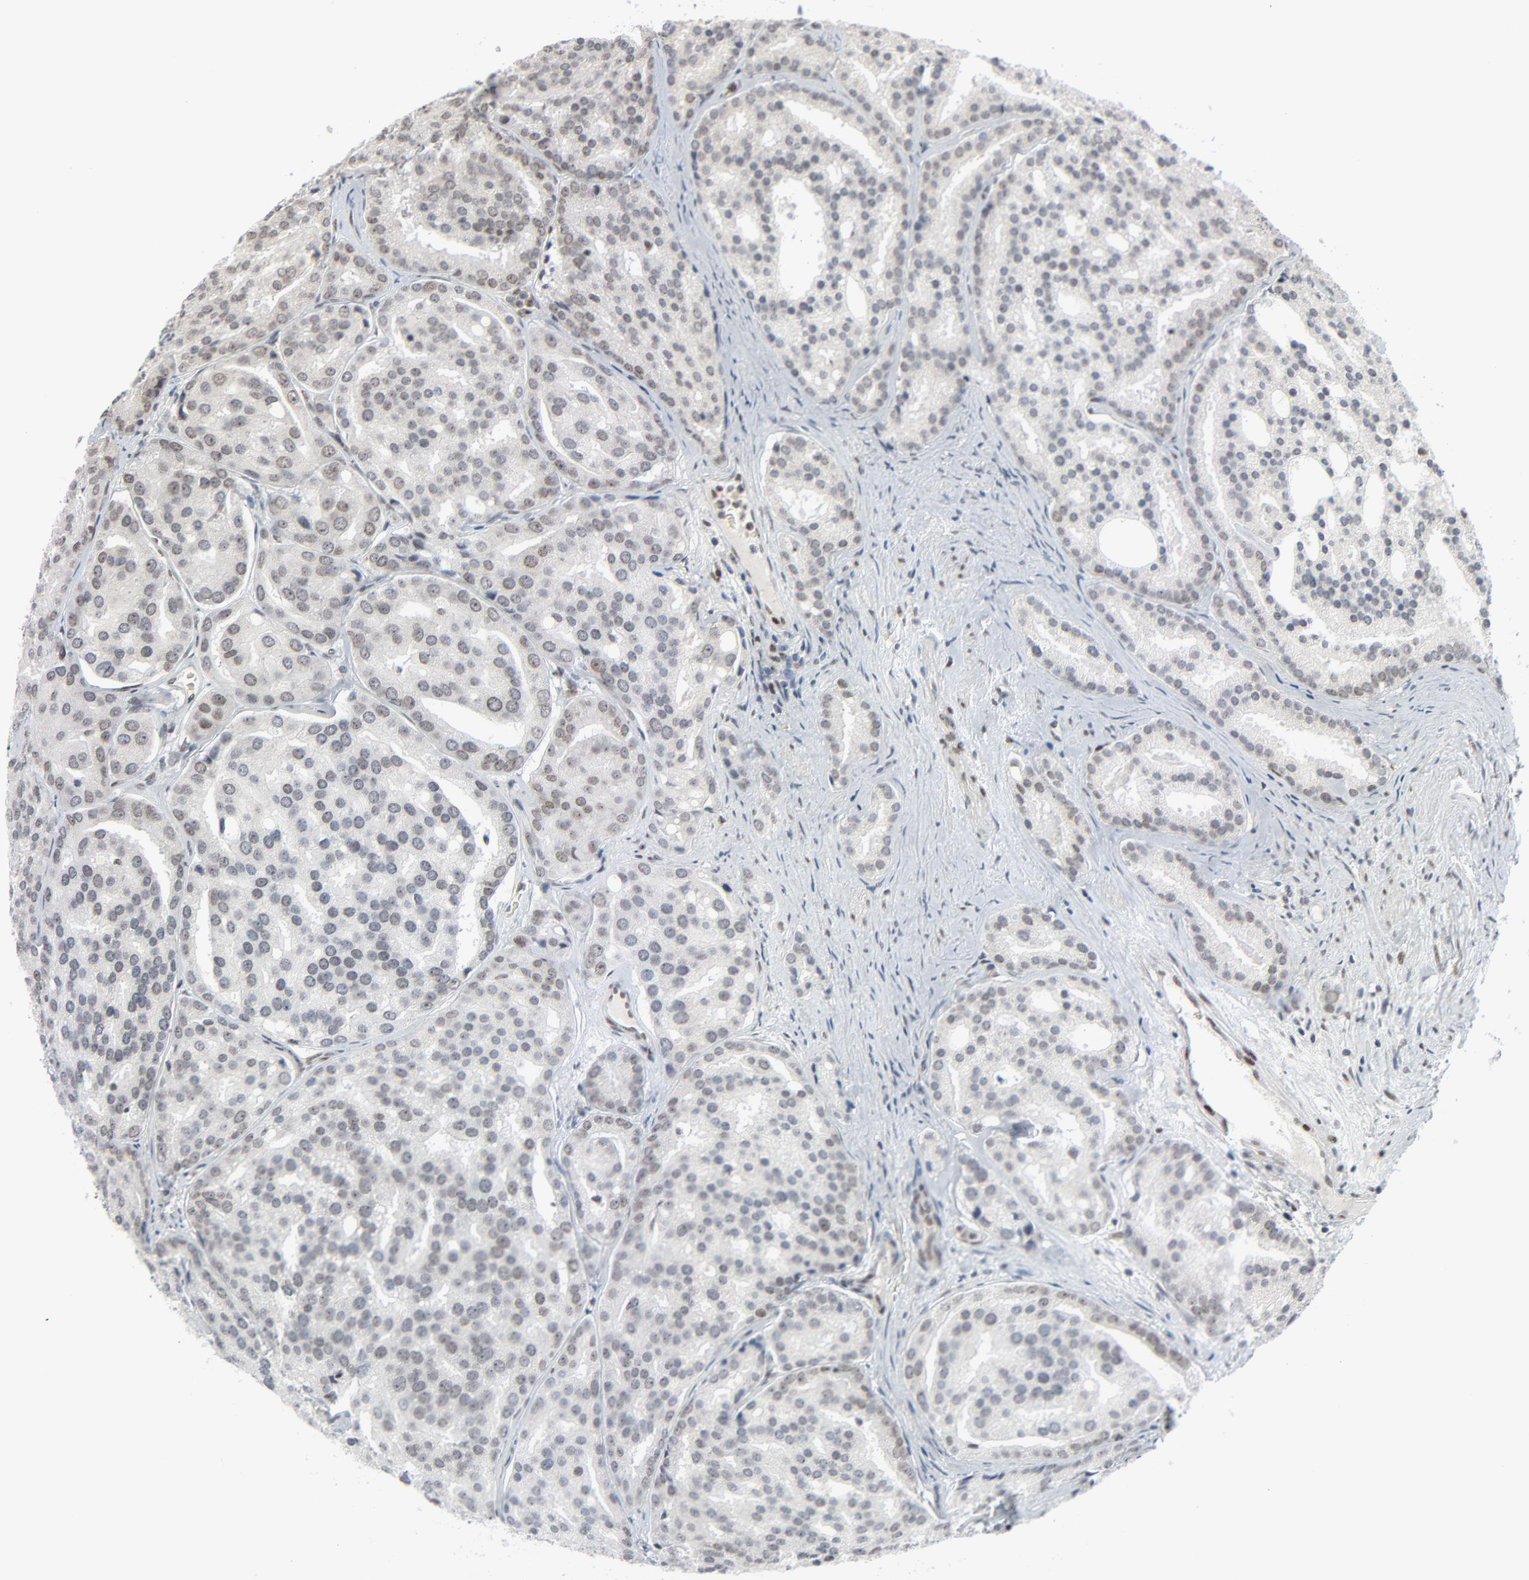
{"staining": {"intensity": "weak", "quantity": "<25%", "location": "nuclear"}, "tissue": "prostate cancer", "cell_type": "Tumor cells", "image_type": "cancer", "snomed": [{"axis": "morphology", "description": "Adenocarcinoma, High grade"}, {"axis": "topography", "description": "Prostate"}], "caption": "Tumor cells show no significant protein expression in prostate cancer (adenocarcinoma (high-grade)). (Brightfield microscopy of DAB immunohistochemistry at high magnification).", "gene": "CUX1", "patient": {"sex": "male", "age": 64}}